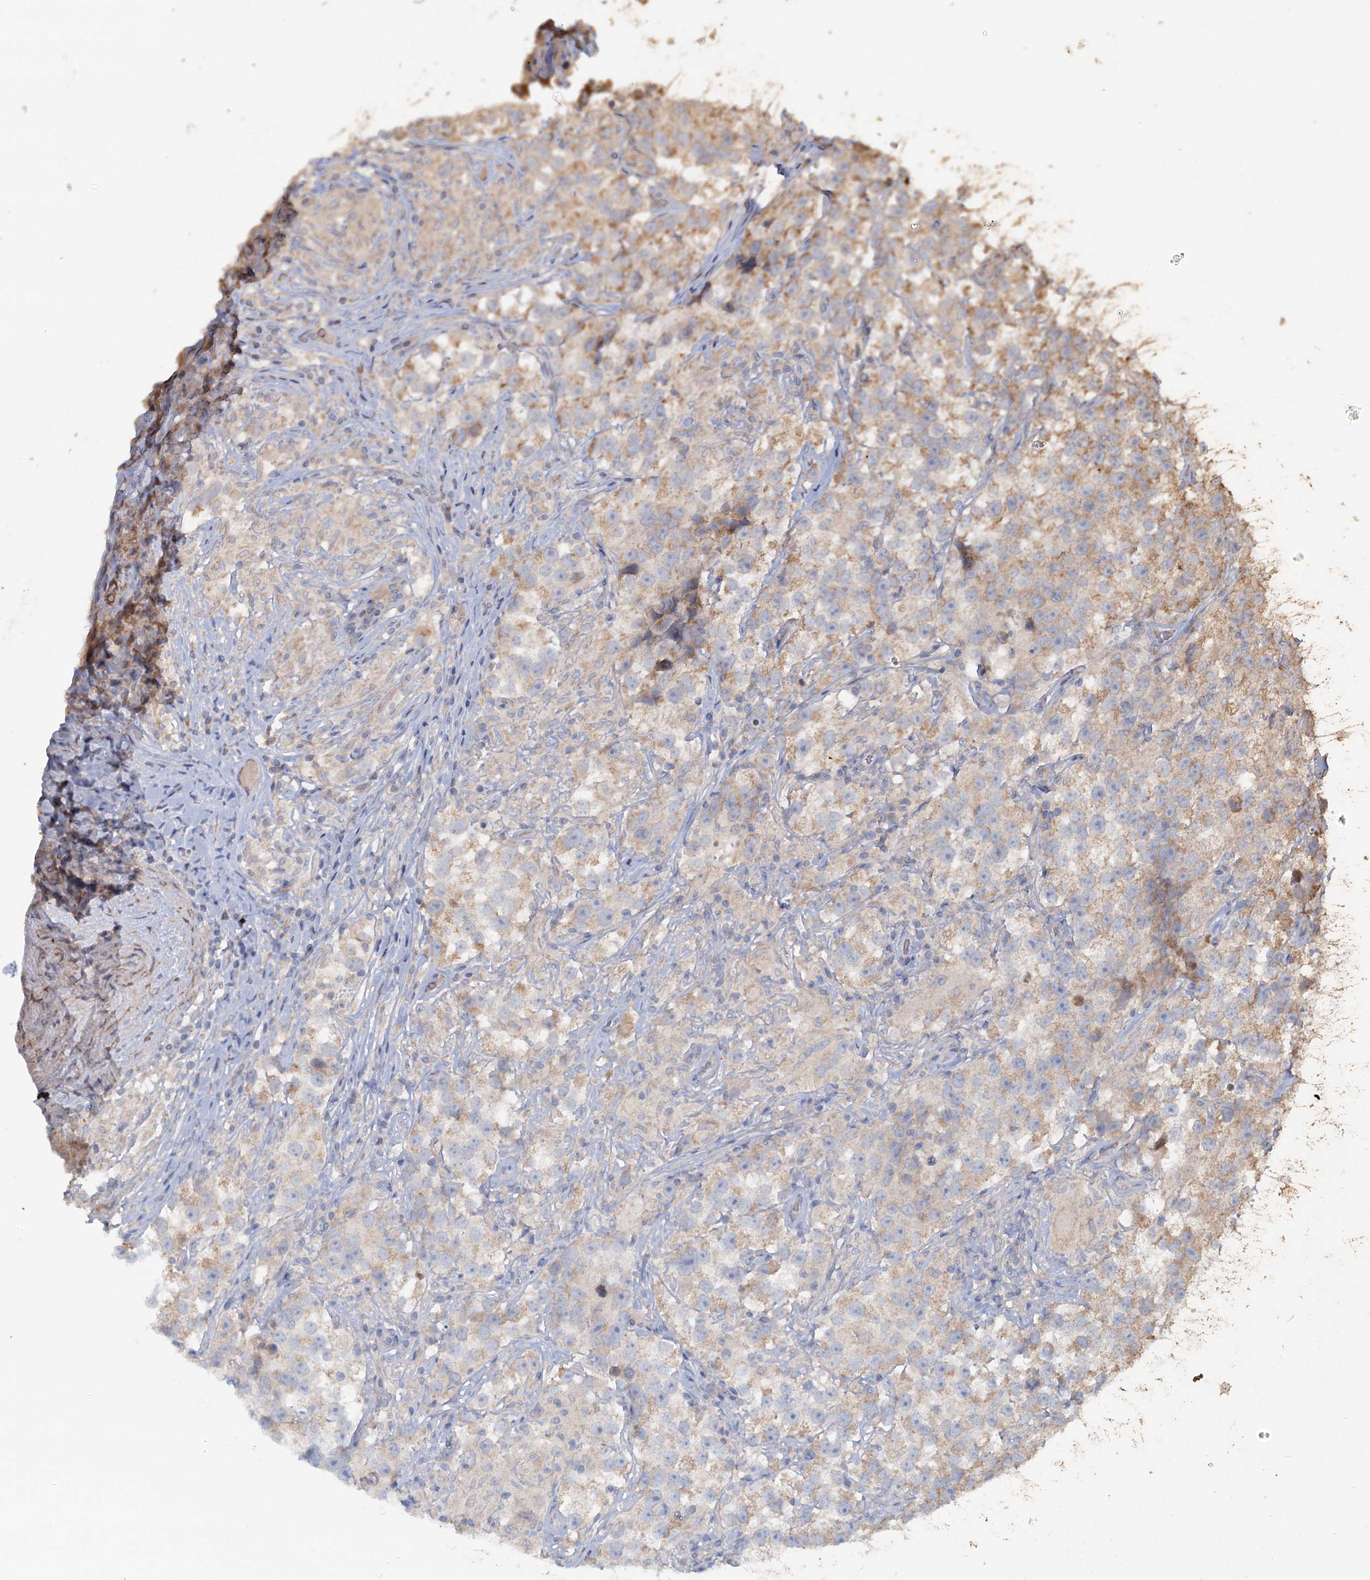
{"staining": {"intensity": "weak", "quantity": "25%-75%", "location": "cytoplasmic/membranous"}, "tissue": "testis cancer", "cell_type": "Tumor cells", "image_type": "cancer", "snomed": [{"axis": "morphology", "description": "Seminoma, NOS"}, {"axis": "topography", "description": "Testis"}], "caption": "A low amount of weak cytoplasmic/membranous expression is identified in about 25%-75% of tumor cells in testis cancer (seminoma) tissue.", "gene": "FUNDC1", "patient": {"sex": "male", "age": 46}}